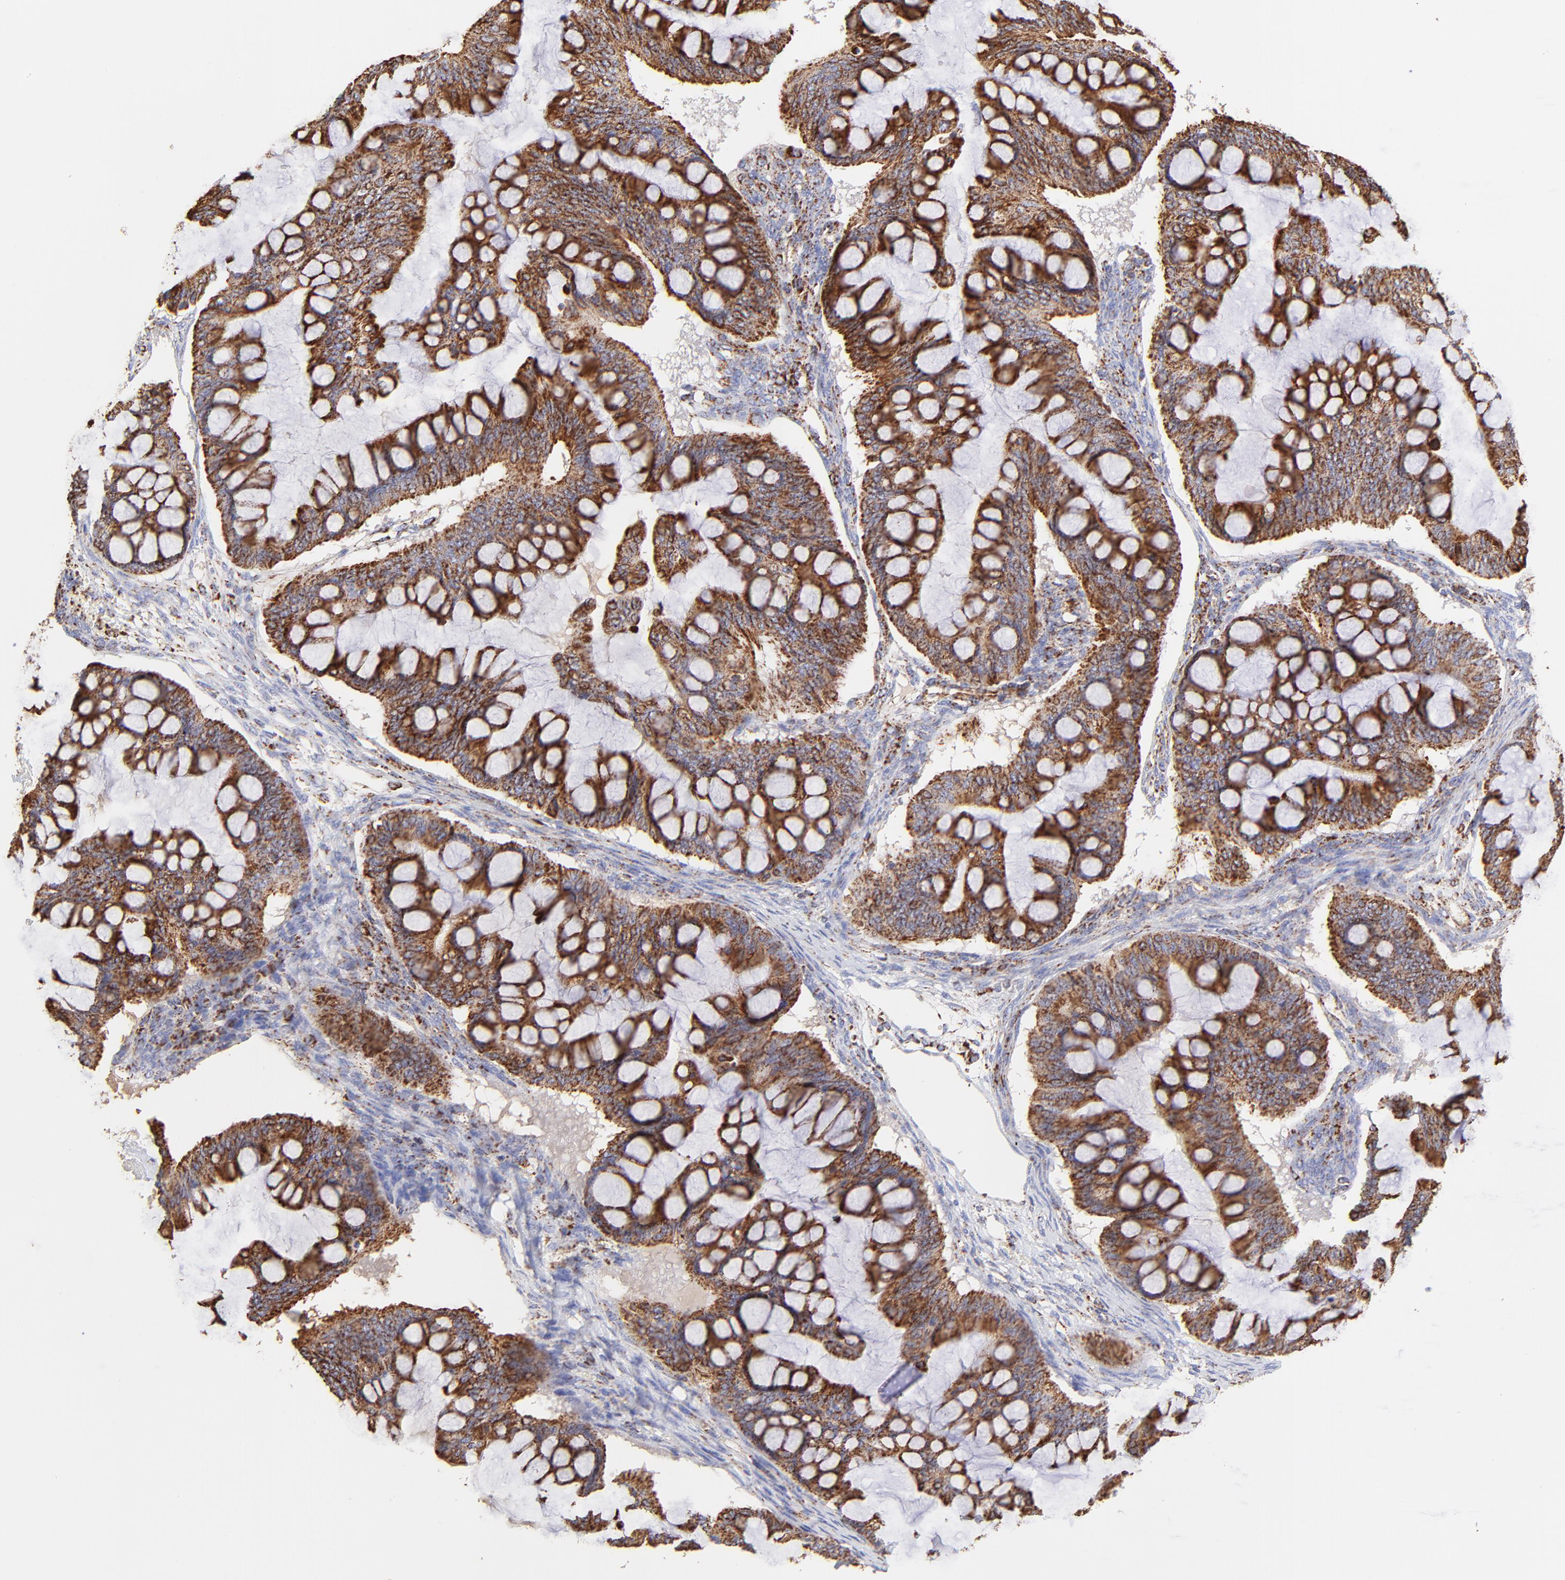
{"staining": {"intensity": "moderate", "quantity": ">75%", "location": "cytoplasmic/membranous"}, "tissue": "ovarian cancer", "cell_type": "Tumor cells", "image_type": "cancer", "snomed": [{"axis": "morphology", "description": "Cystadenocarcinoma, mucinous, NOS"}, {"axis": "topography", "description": "Ovary"}], "caption": "IHC photomicrograph of ovarian mucinous cystadenocarcinoma stained for a protein (brown), which exhibits medium levels of moderate cytoplasmic/membranous staining in about >75% of tumor cells.", "gene": "ECH1", "patient": {"sex": "female", "age": 73}}